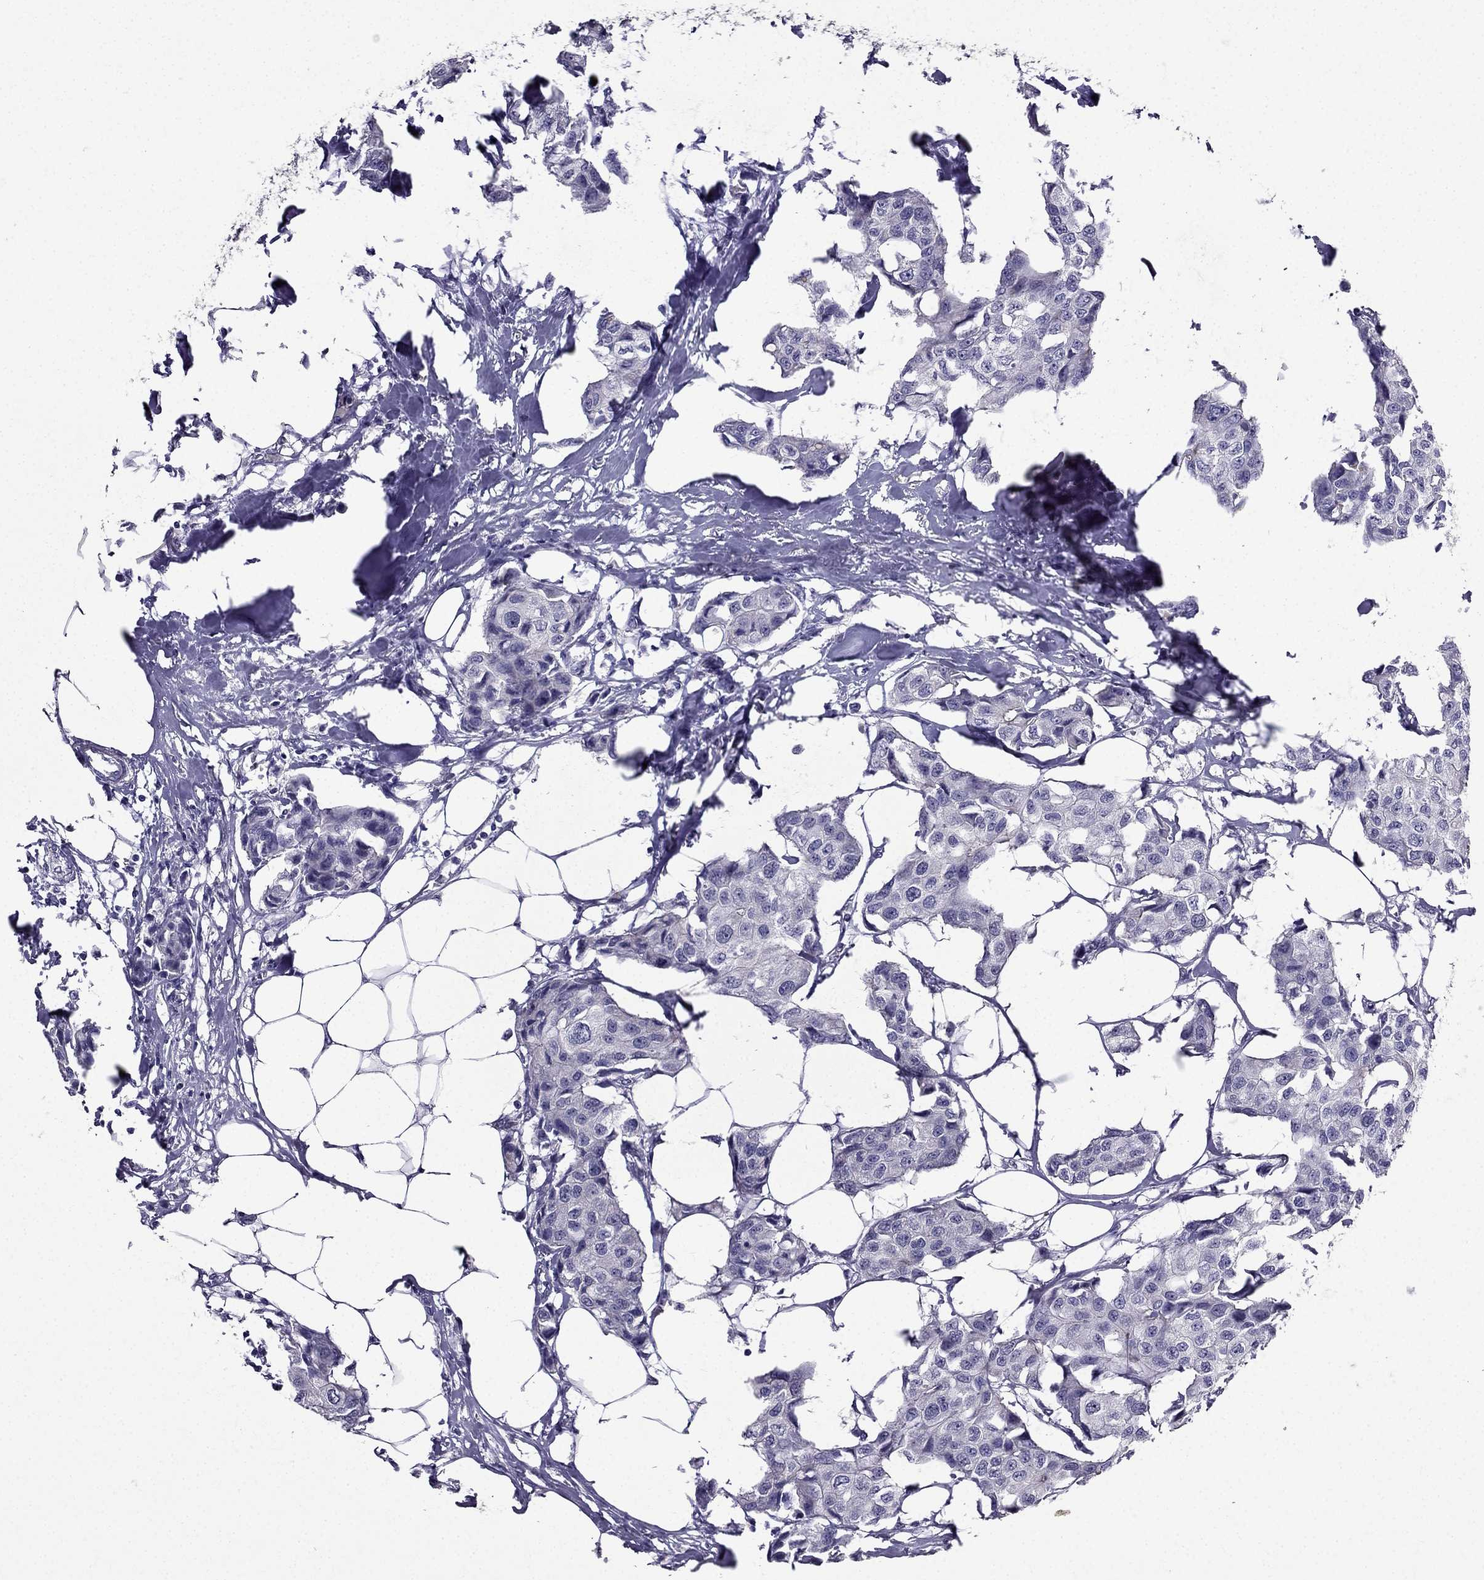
{"staining": {"intensity": "negative", "quantity": "none", "location": "none"}, "tissue": "breast cancer", "cell_type": "Tumor cells", "image_type": "cancer", "snomed": [{"axis": "morphology", "description": "Duct carcinoma"}, {"axis": "topography", "description": "Breast"}], "caption": "Immunohistochemistry (IHC) histopathology image of neoplastic tissue: human invasive ductal carcinoma (breast) stained with DAB (3,3'-diaminobenzidine) demonstrates no significant protein positivity in tumor cells.", "gene": "DUSP15", "patient": {"sex": "female", "age": 80}}